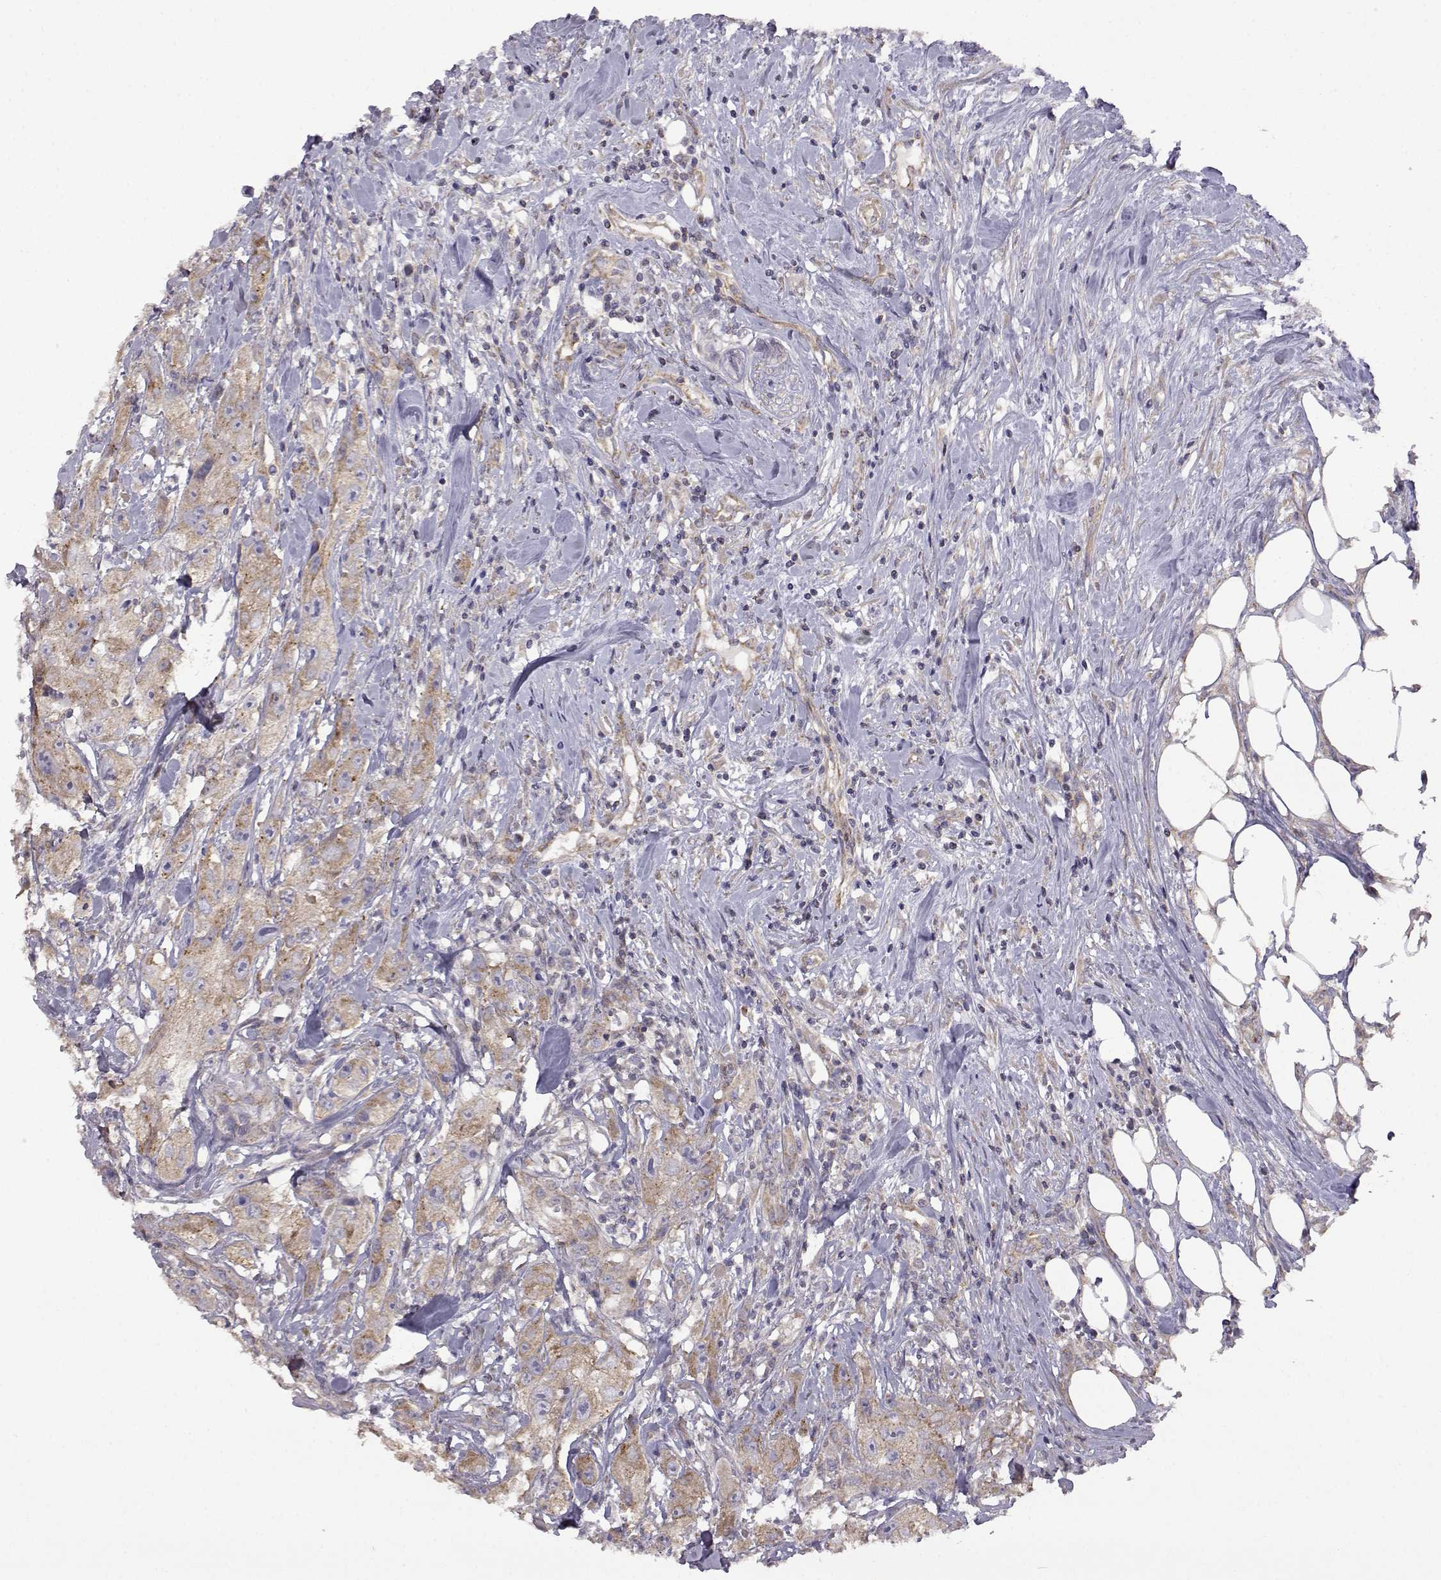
{"staining": {"intensity": "weak", "quantity": "25%-75%", "location": "cytoplasmic/membranous"}, "tissue": "urothelial cancer", "cell_type": "Tumor cells", "image_type": "cancer", "snomed": [{"axis": "morphology", "description": "Urothelial carcinoma, High grade"}, {"axis": "topography", "description": "Urinary bladder"}], "caption": "An immunohistochemistry histopathology image of neoplastic tissue is shown. Protein staining in brown highlights weak cytoplasmic/membranous positivity in urothelial carcinoma (high-grade) within tumor cells. (DAB IHC with brightfield microscopy, high magnification).", "gene": "DDC", "patient": {"sex": "male", "age": 79}}